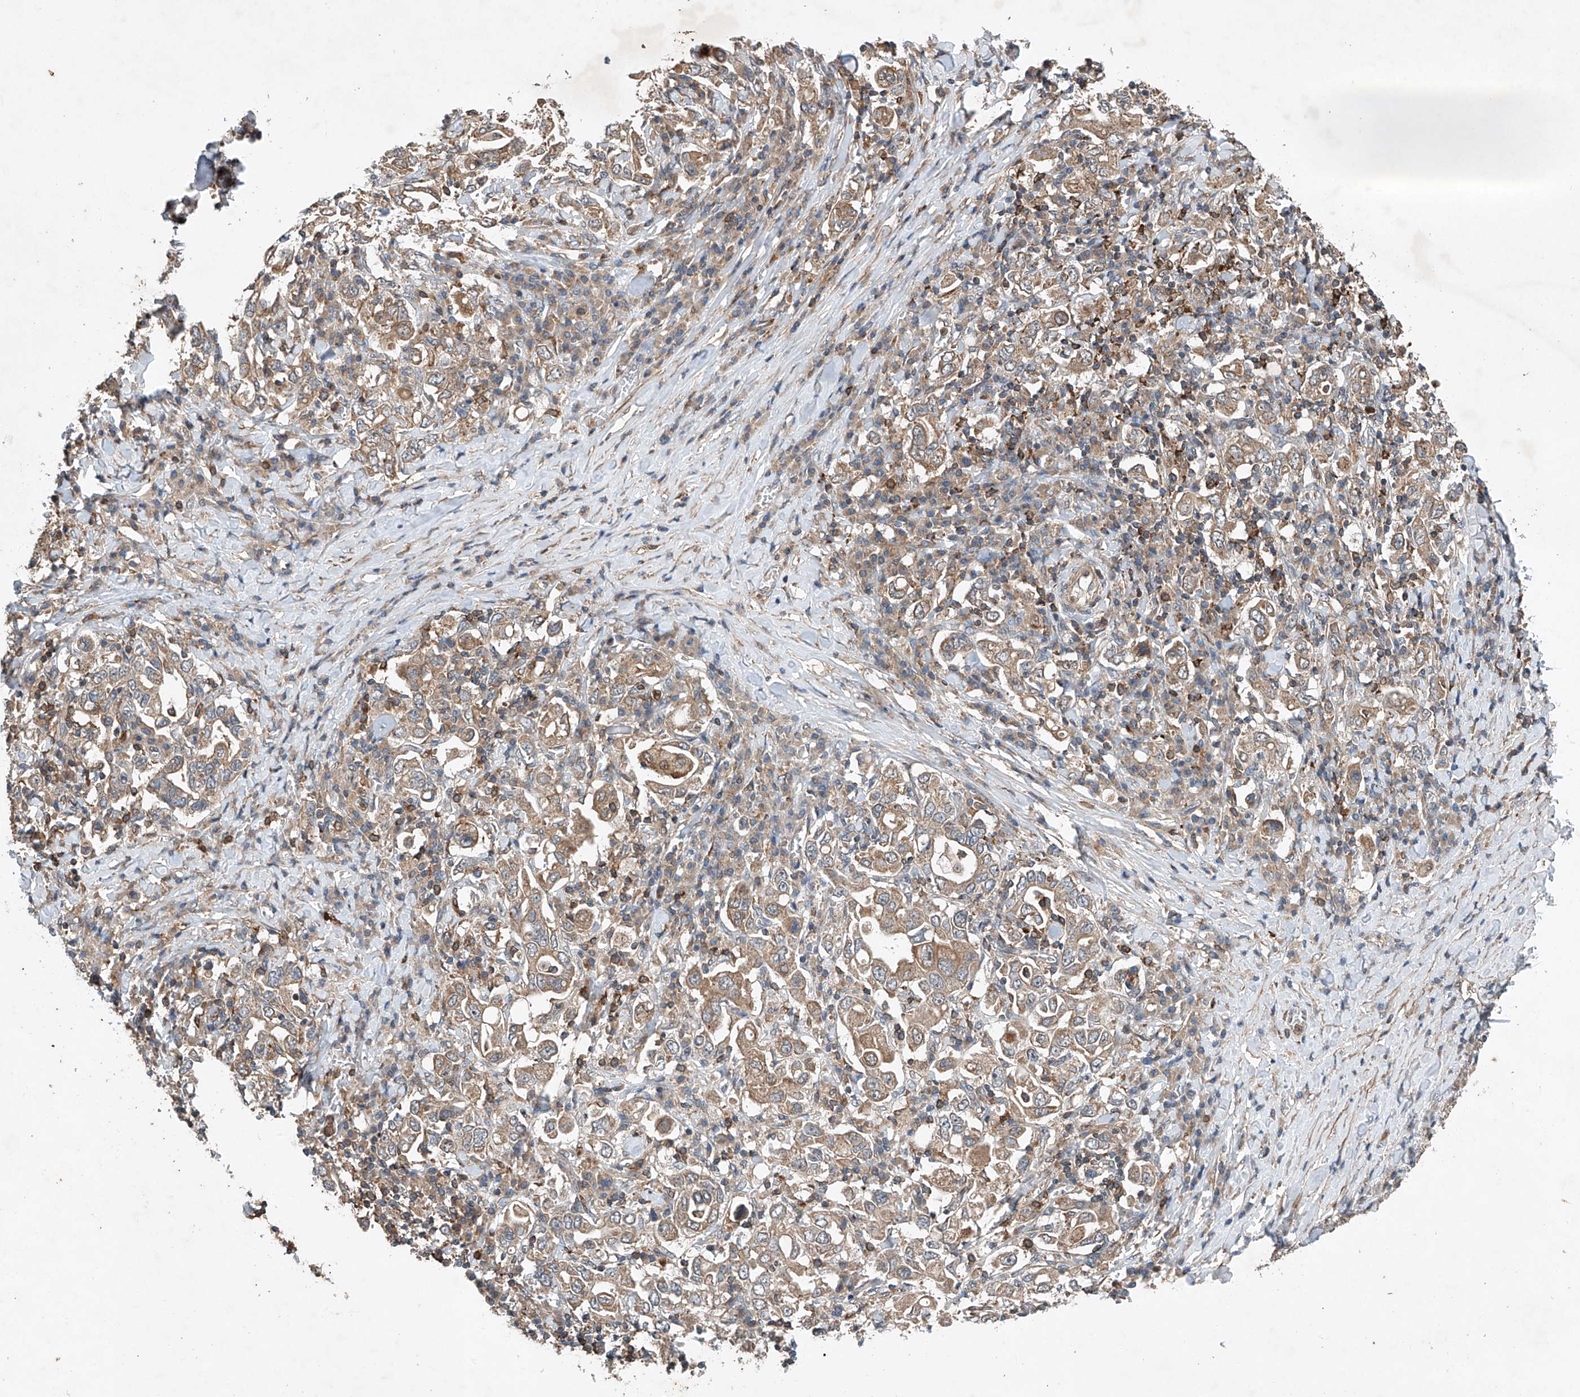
{"staining": {"intensity": "moderate", "quantity": ">75%", "location": "cytoplasmic/membranous"}, "tissue": "stomach cancer", "cell_type": "Tumor cells", "image_type": "cancer", "snomed": [{"axis": "morphology", "description": "Adenocarcinoma, NOS"}, {"axis": "topography", "description": "Stomach, upper"}], "caption": "Immunohistochemistry staining of stomach cancer (adenocarcinoma), which shows medium levels of moderate cytoplasmic/membranous expression in approximately >75% of tumor cells indicating moderate cytoplasmic/membranous protein staining. The staining was performed using DAB (brown) for protein detection and nuclei were counterstained in hematoxylin (blue).", "gene": "CEP85L", "patient": {"sex": "male", "age": 62}}